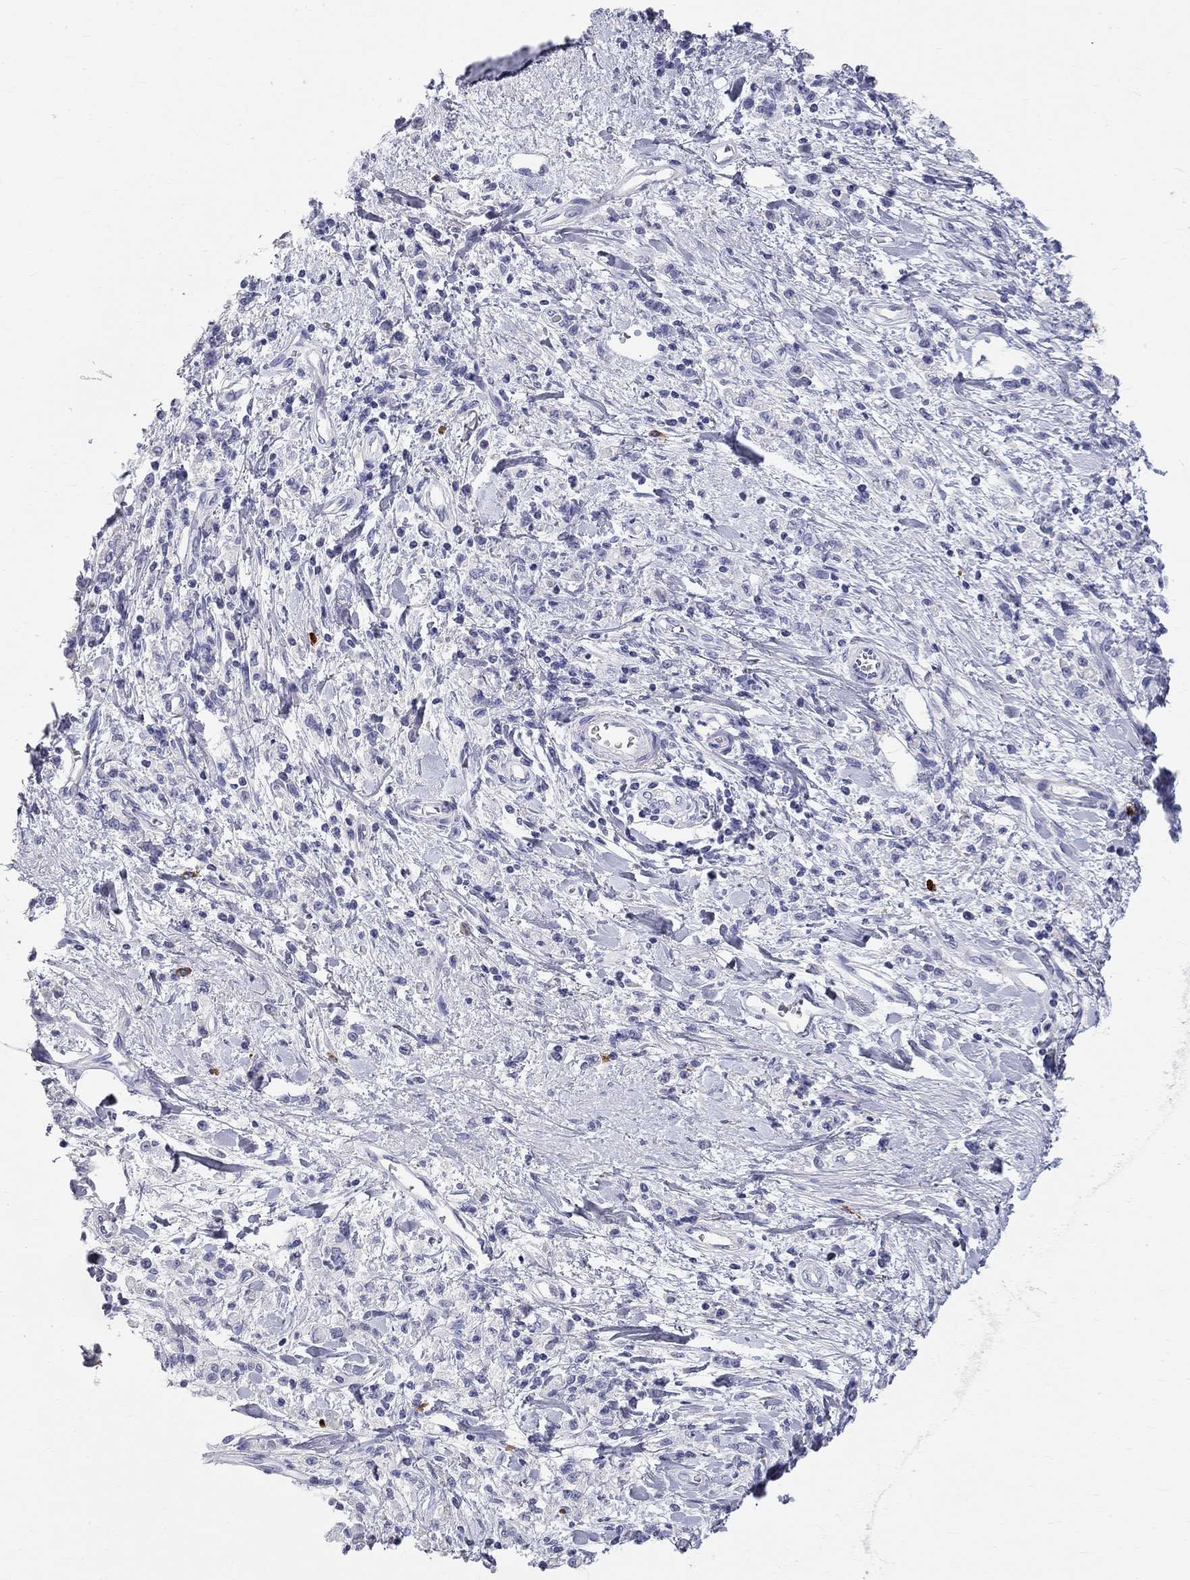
{"staining": {"intensity": "negative", "quantity": "none", "location": "none"}, "tissue": "stomach cancer", "cell_type": "Tumor cells", "image_type": "cancer", "snomed": [{"axis": "morphology", "description": "Adenocarcinoma, NOS"}, {"axis": "topography", "description": "Stomach"}], "caption": "This is a histopathology image of IHC staining of stomach cancer, which shows no staining in tumor cells.", "gene": "PHOX2B", "patient": {"sex": "male", "age": 77}}